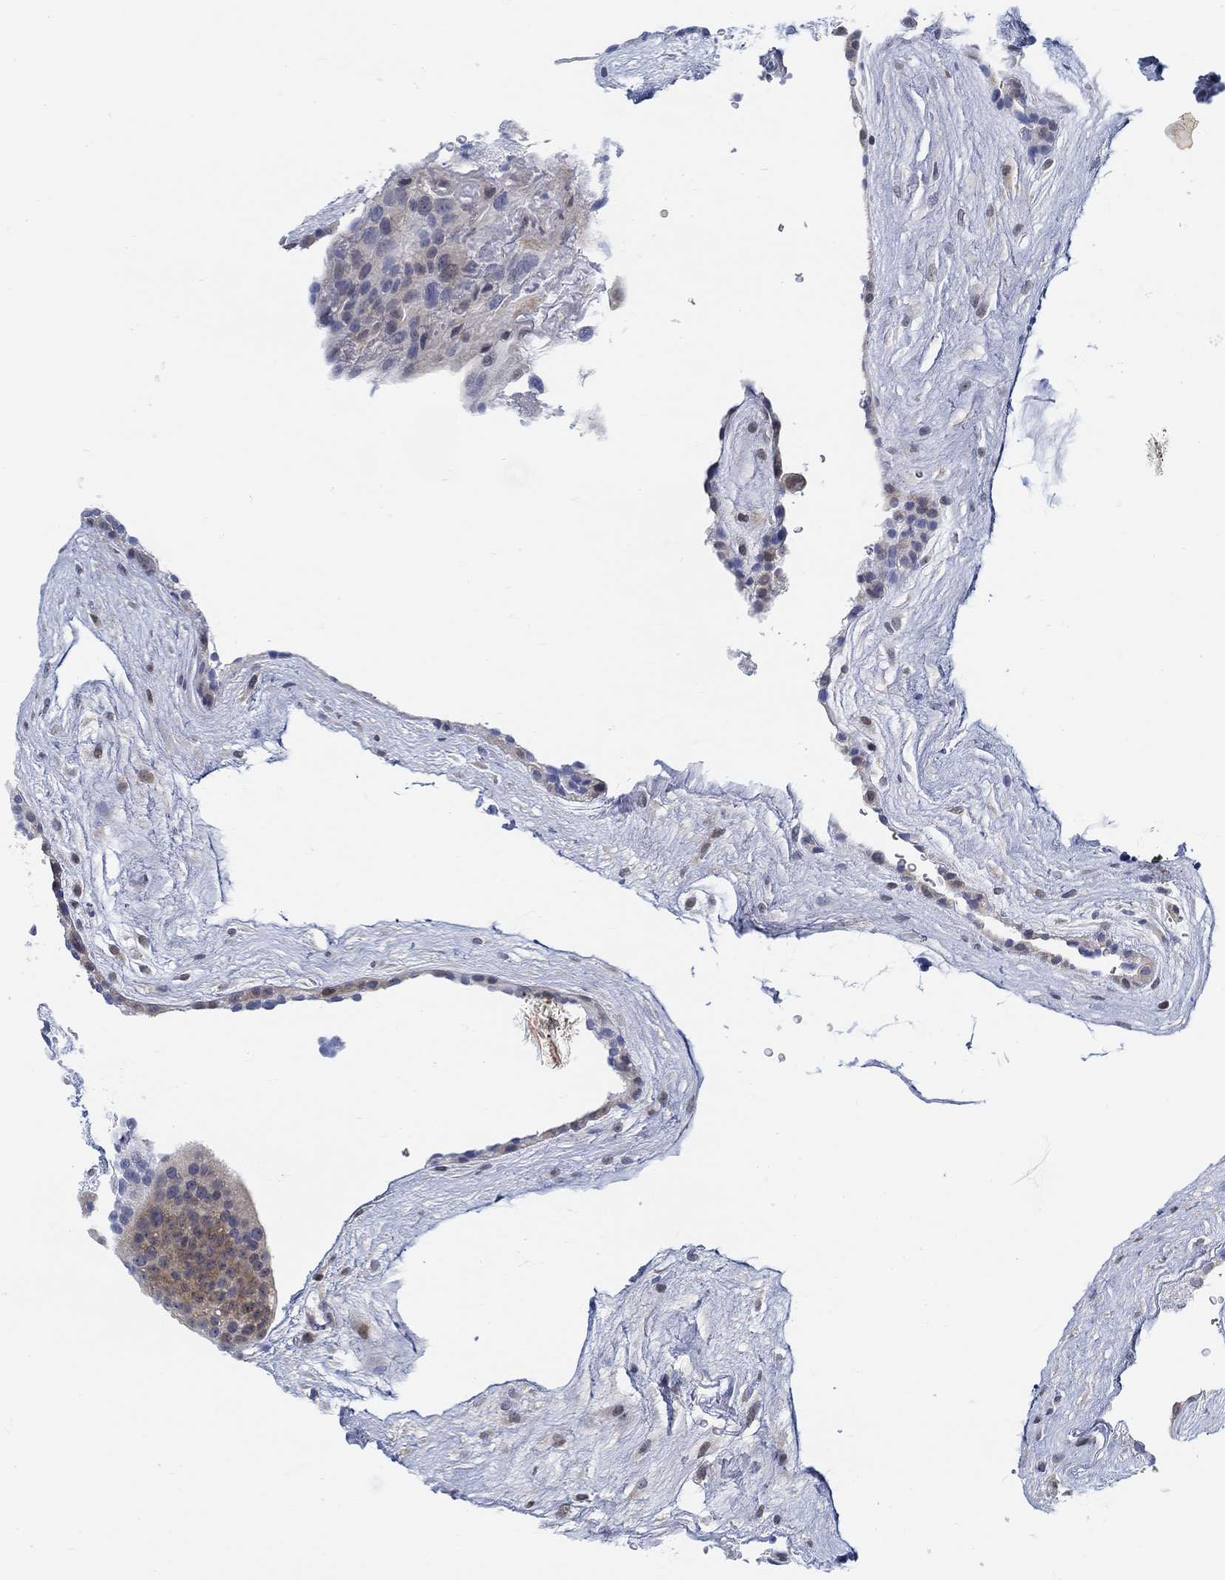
{"staining": {"intensity": "negative", "quantity": "none", "location": "none"}, "tissue": "placenta", "cell_type": "Decidual cells", "image_type": "normal", "snomed": [{"axis": "morphology", "description": "Normal tissue, NOS"}, {"axis": "topography", "description": "Placenta"}], "caption": "Immunohistochemistry of benign placenta displays no expression in decidual cells. (DAB immunohistochemistry (IHC) visualized using brightfield microscopy, high magnification).", "gene": "SNTG2", "patient": {"sex": "female", "age": 19}}